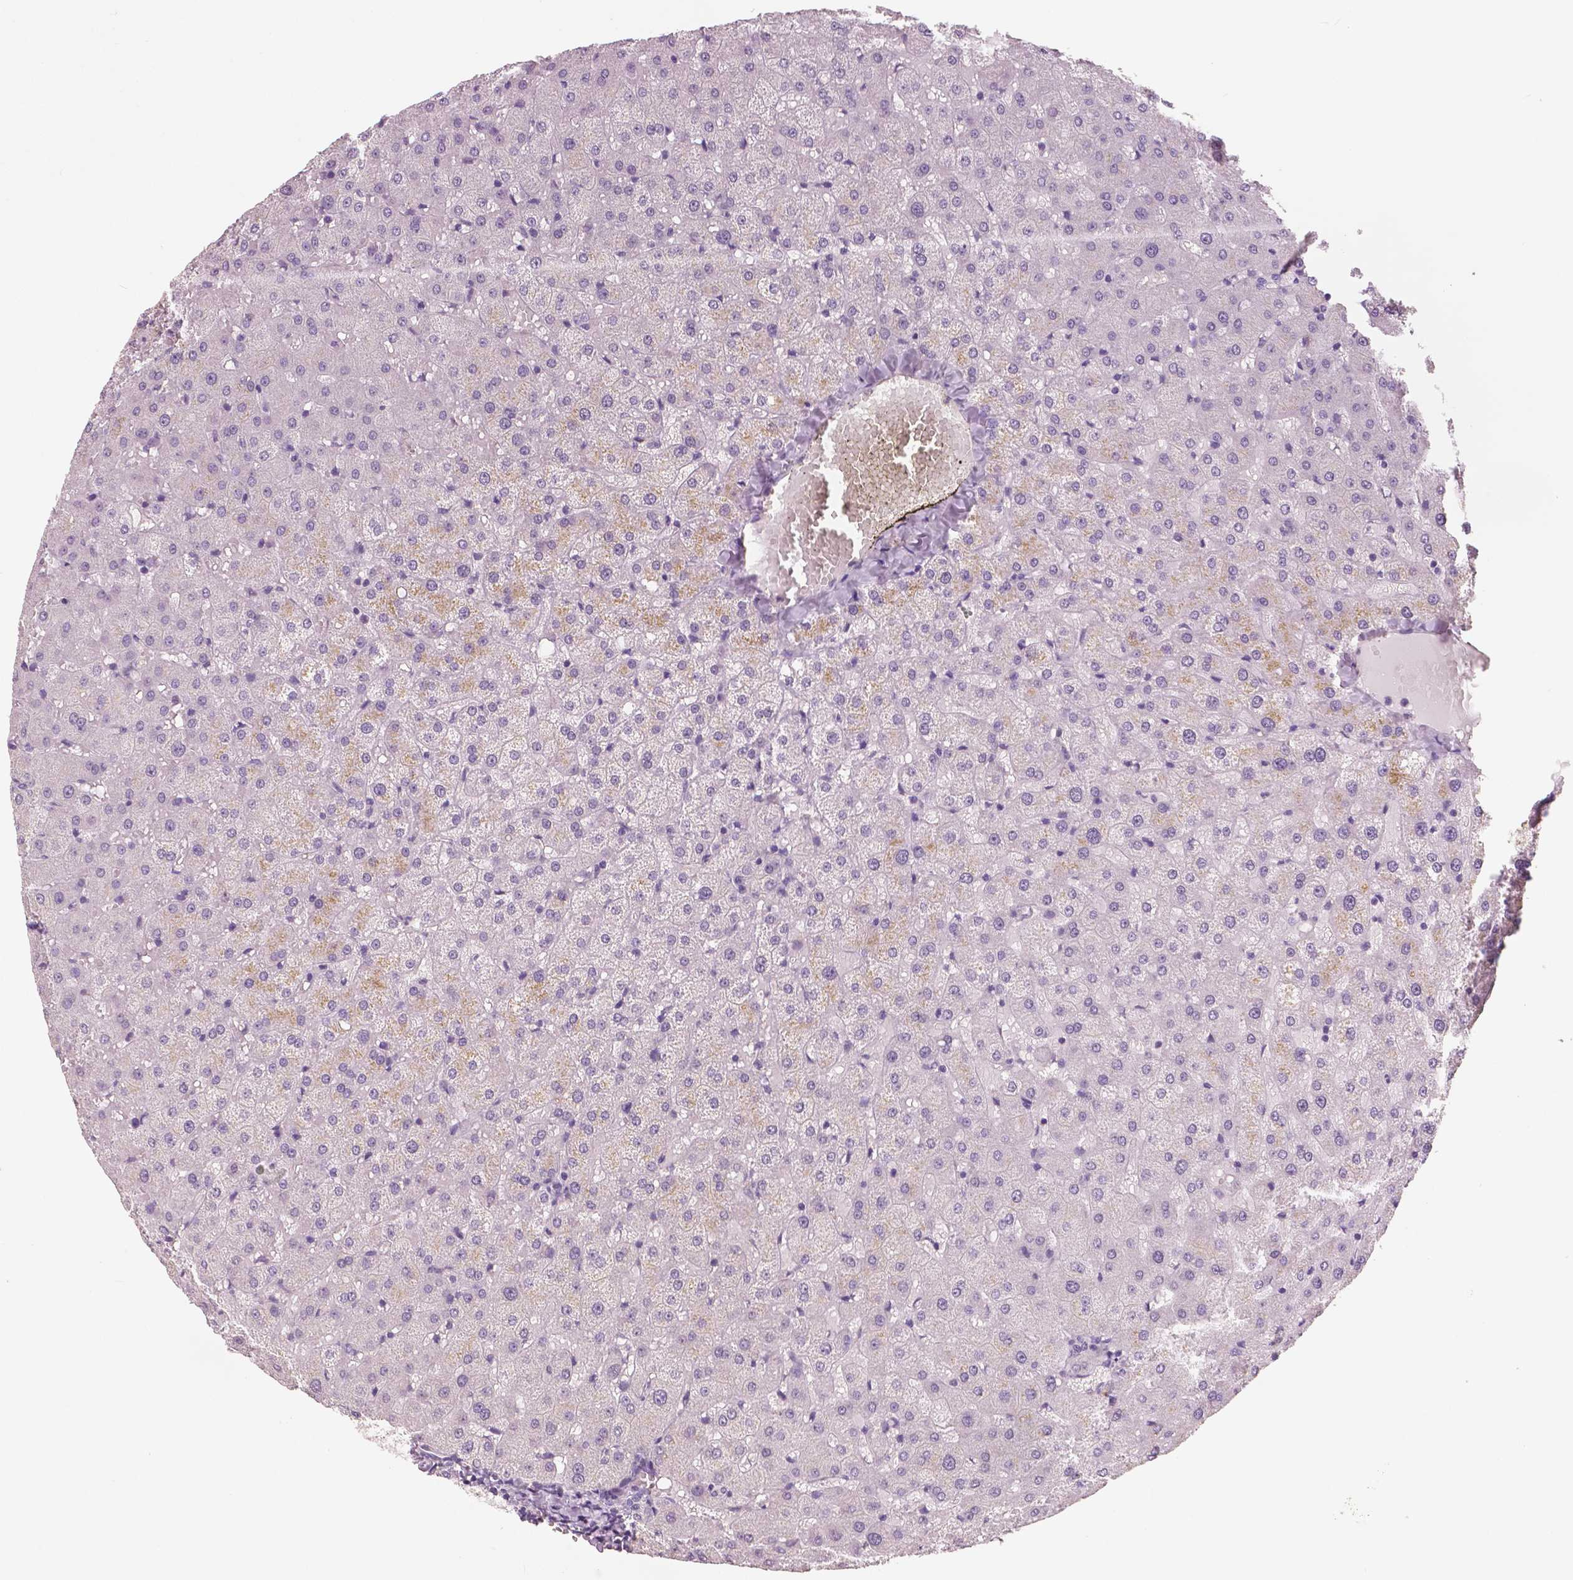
{"staining": {"intensity": "negative", "quantity": "none", "location": "none"}, "tissue": "liver", "cell_type": "Cholangiocytes", "image_type": "normal", "snomed": [{"axis": "morphology", "description": "Normal tissue, NOS"}, {"axis": "topography", "description": "Liver"}], "caption": "The image shows no staining of cholangiocytes in unremarkable liver.", "gene": "NECAB1", "patient": {"sex": "female", "age": 50}}